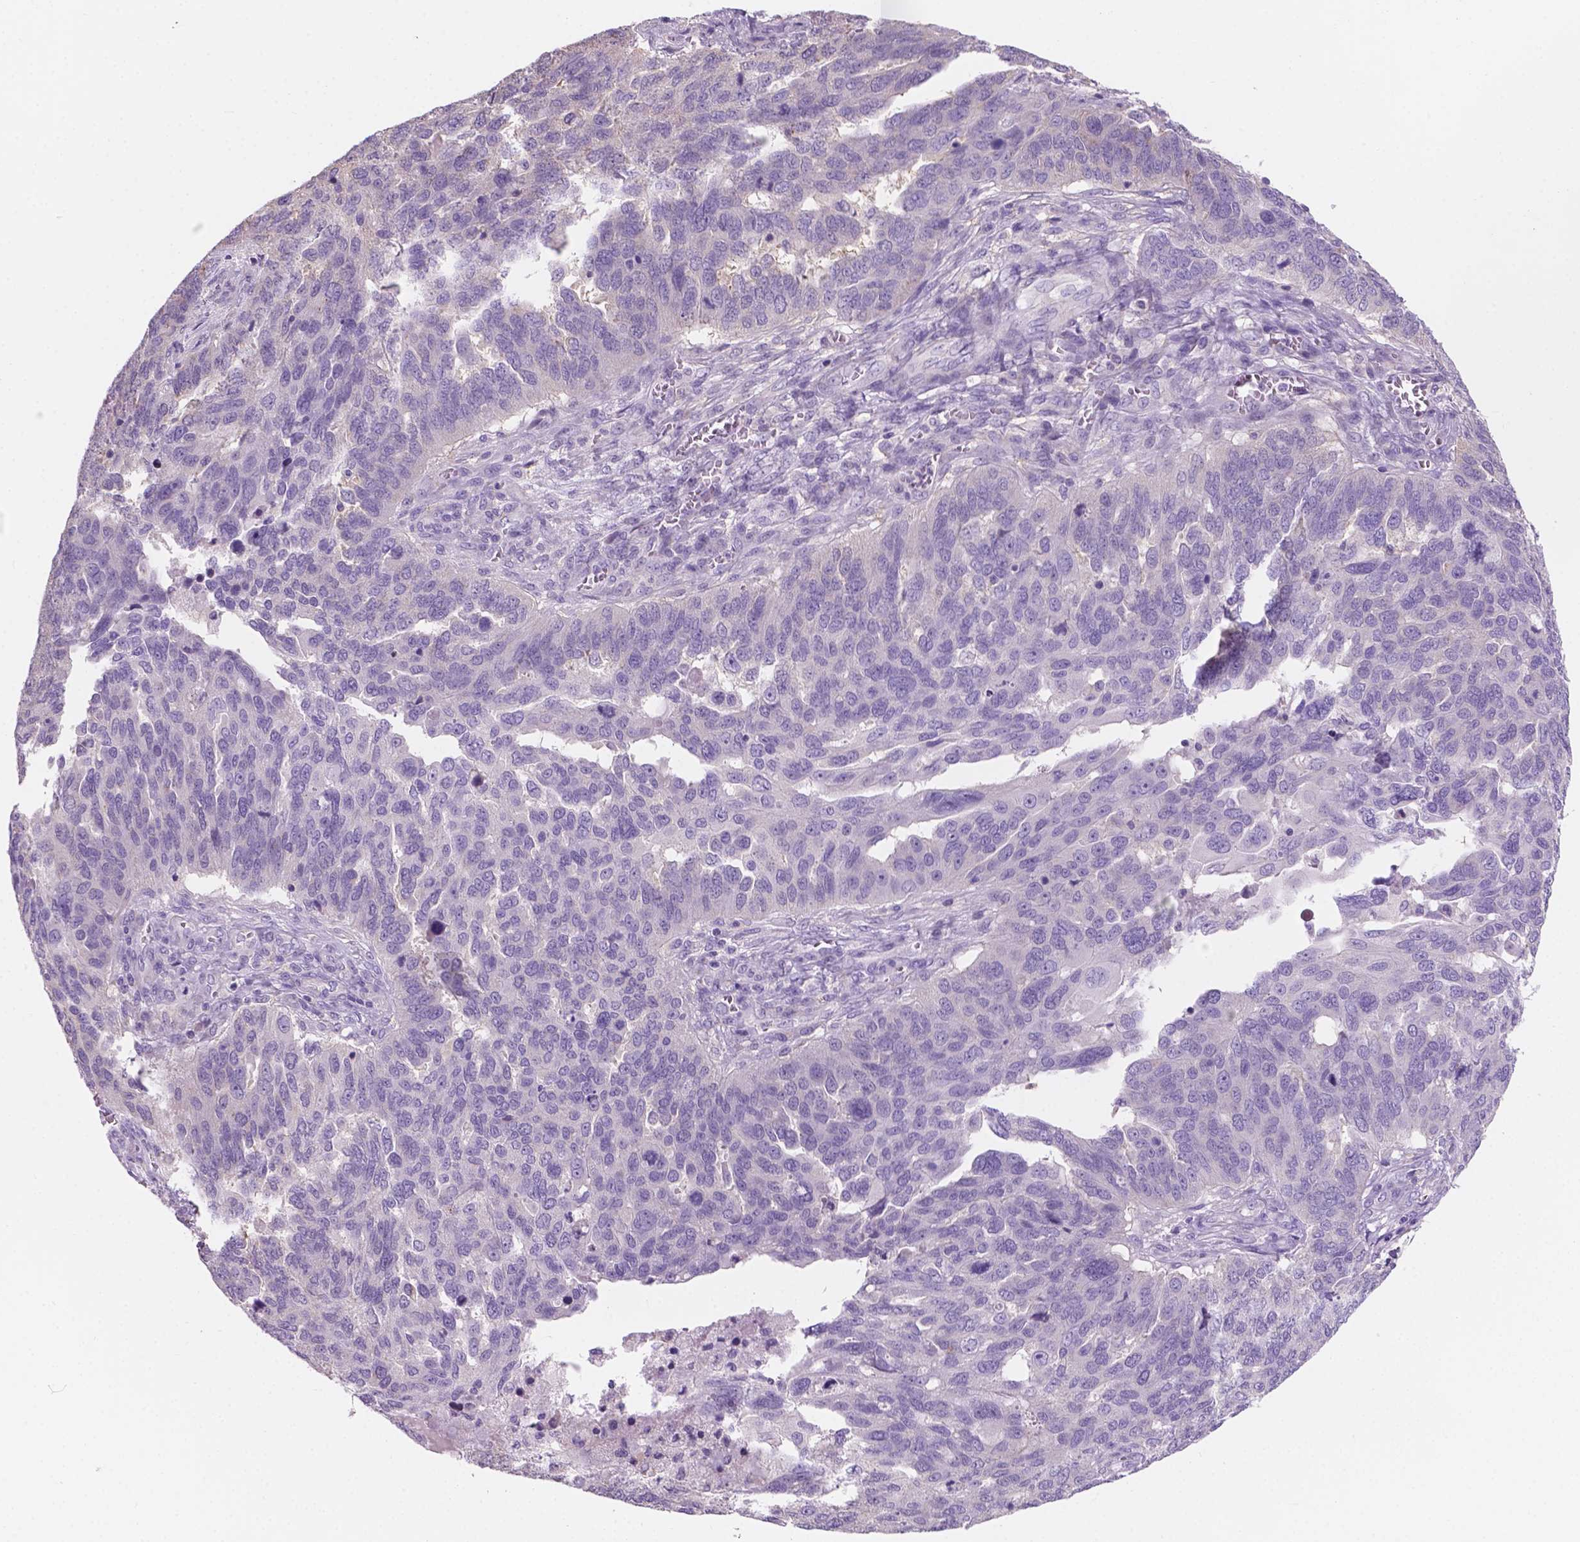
{"staining": {"intensity": "negative", "quantity": "none", "location": "none"}, "tissue": "ovarian cancer", "cell_type": "Tumor cells", "image_type": "cancer", "snomed": [{"axis": "morphology", "description": "Carcinoma, endometroid"}, {"axis": "topography", "description": "Soft tissue"}, {"axis": "topography", "description": "Ovary"}], "caption": "A photomicrograph of ovarian cancer stained for a protein demonstrates no brown staining in tumor cells. (DAB immunohistochemistry (IHC) visualized using brightfield microscopy, high magnification).", "gene": "SBSN", "patient": {"sex": "female", "age": 52}}